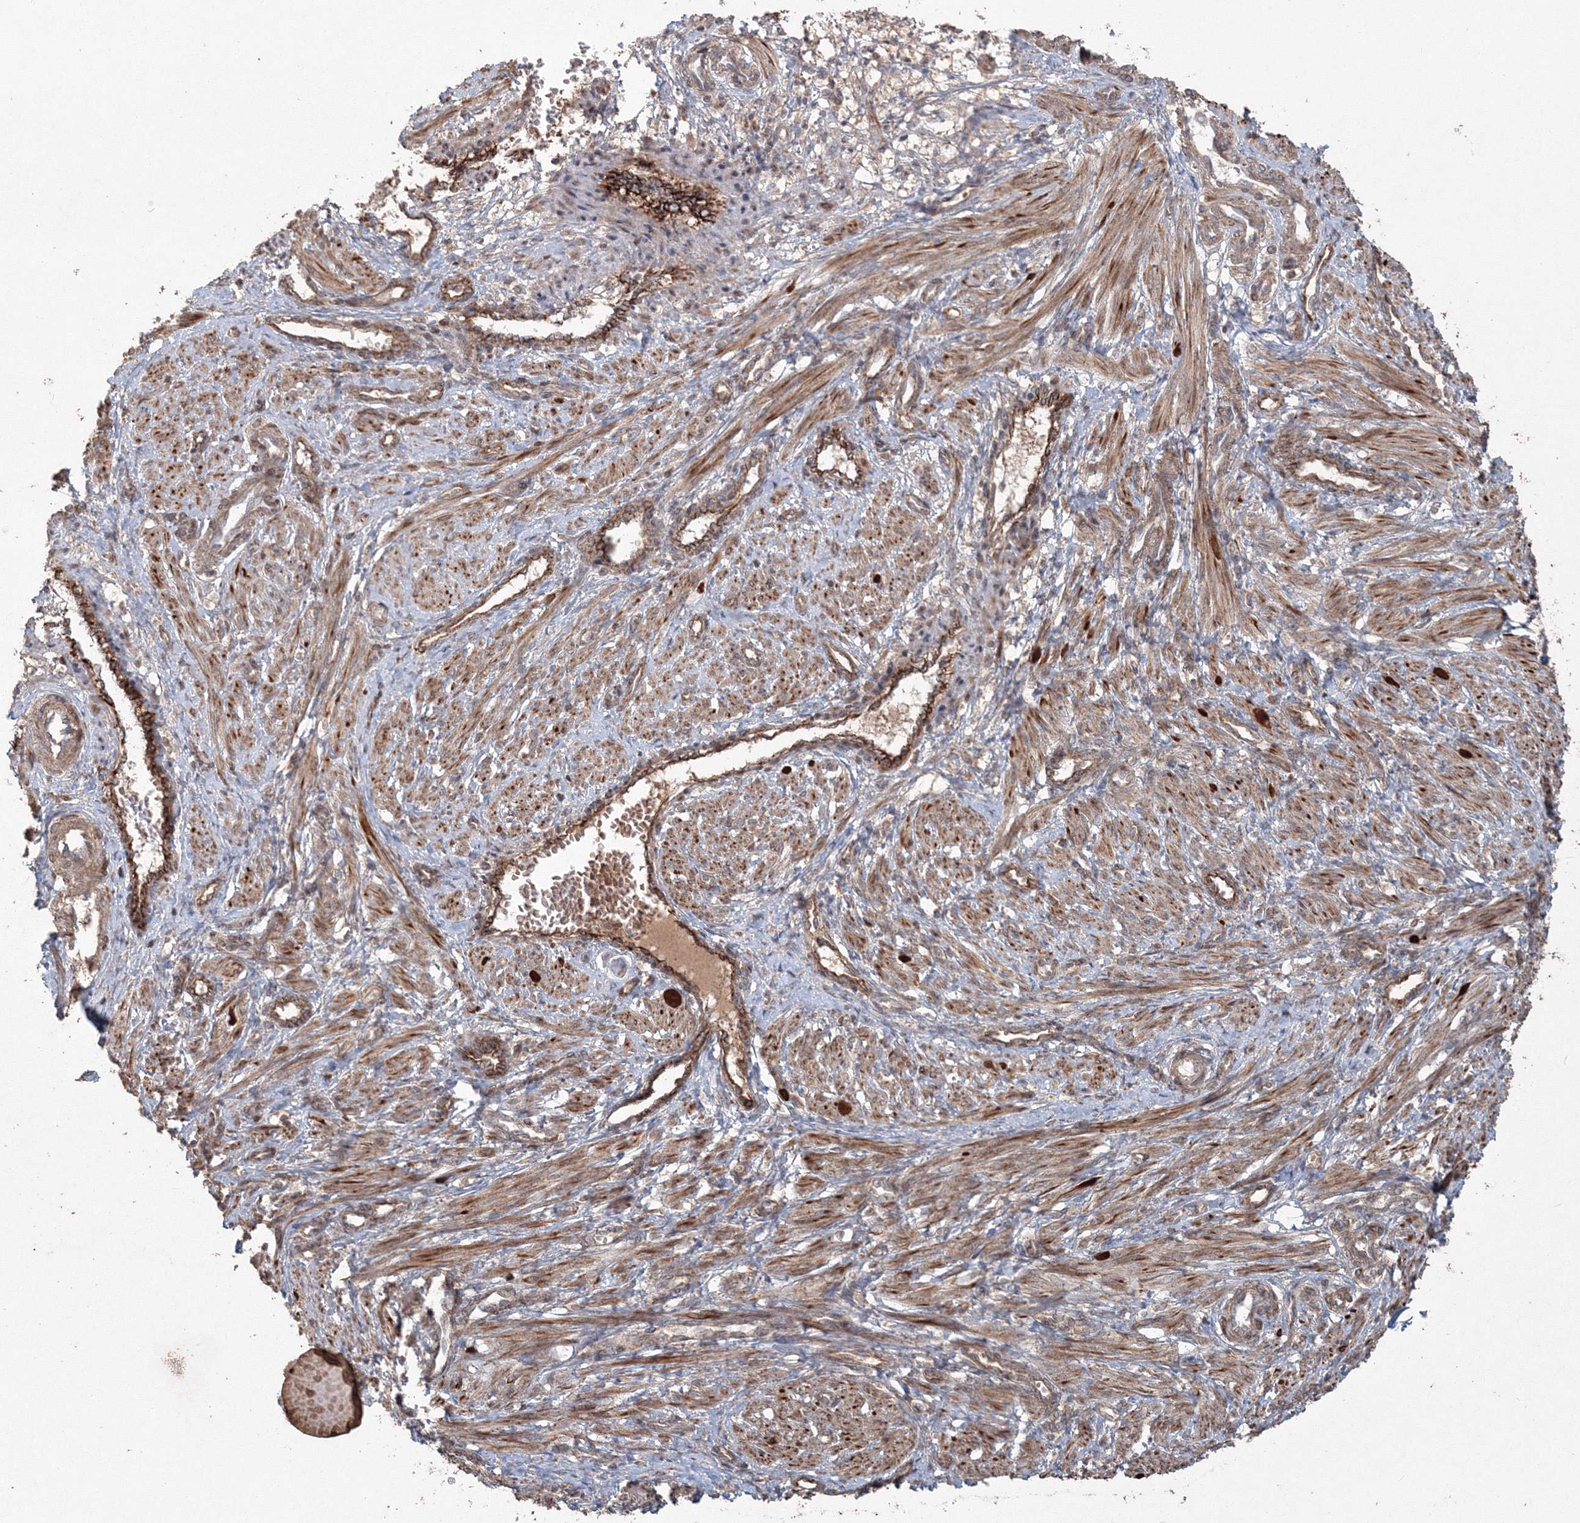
{"staining": {"intensity": "moderate", "quantity": ">75%", "location": "cytoplasmic/membranous"}, "tissue": "smooth muscle", "cell_type": "Smooth muscle cells", "image_type": "normal", "snomed": [{"axis": "morphology", "description": "Normal tissue, NOS"}, {"axis": "topography", "description": "Endometrium"}], "caption": "Brown immunohistochemical staining in benign human smooth muscle reveals moderate cytoplasmic/membranous staining in approximately >75% of smooth muscle cells.", "gene": "ANAPC16", "patient": {"sex": "female", "age": 33}}